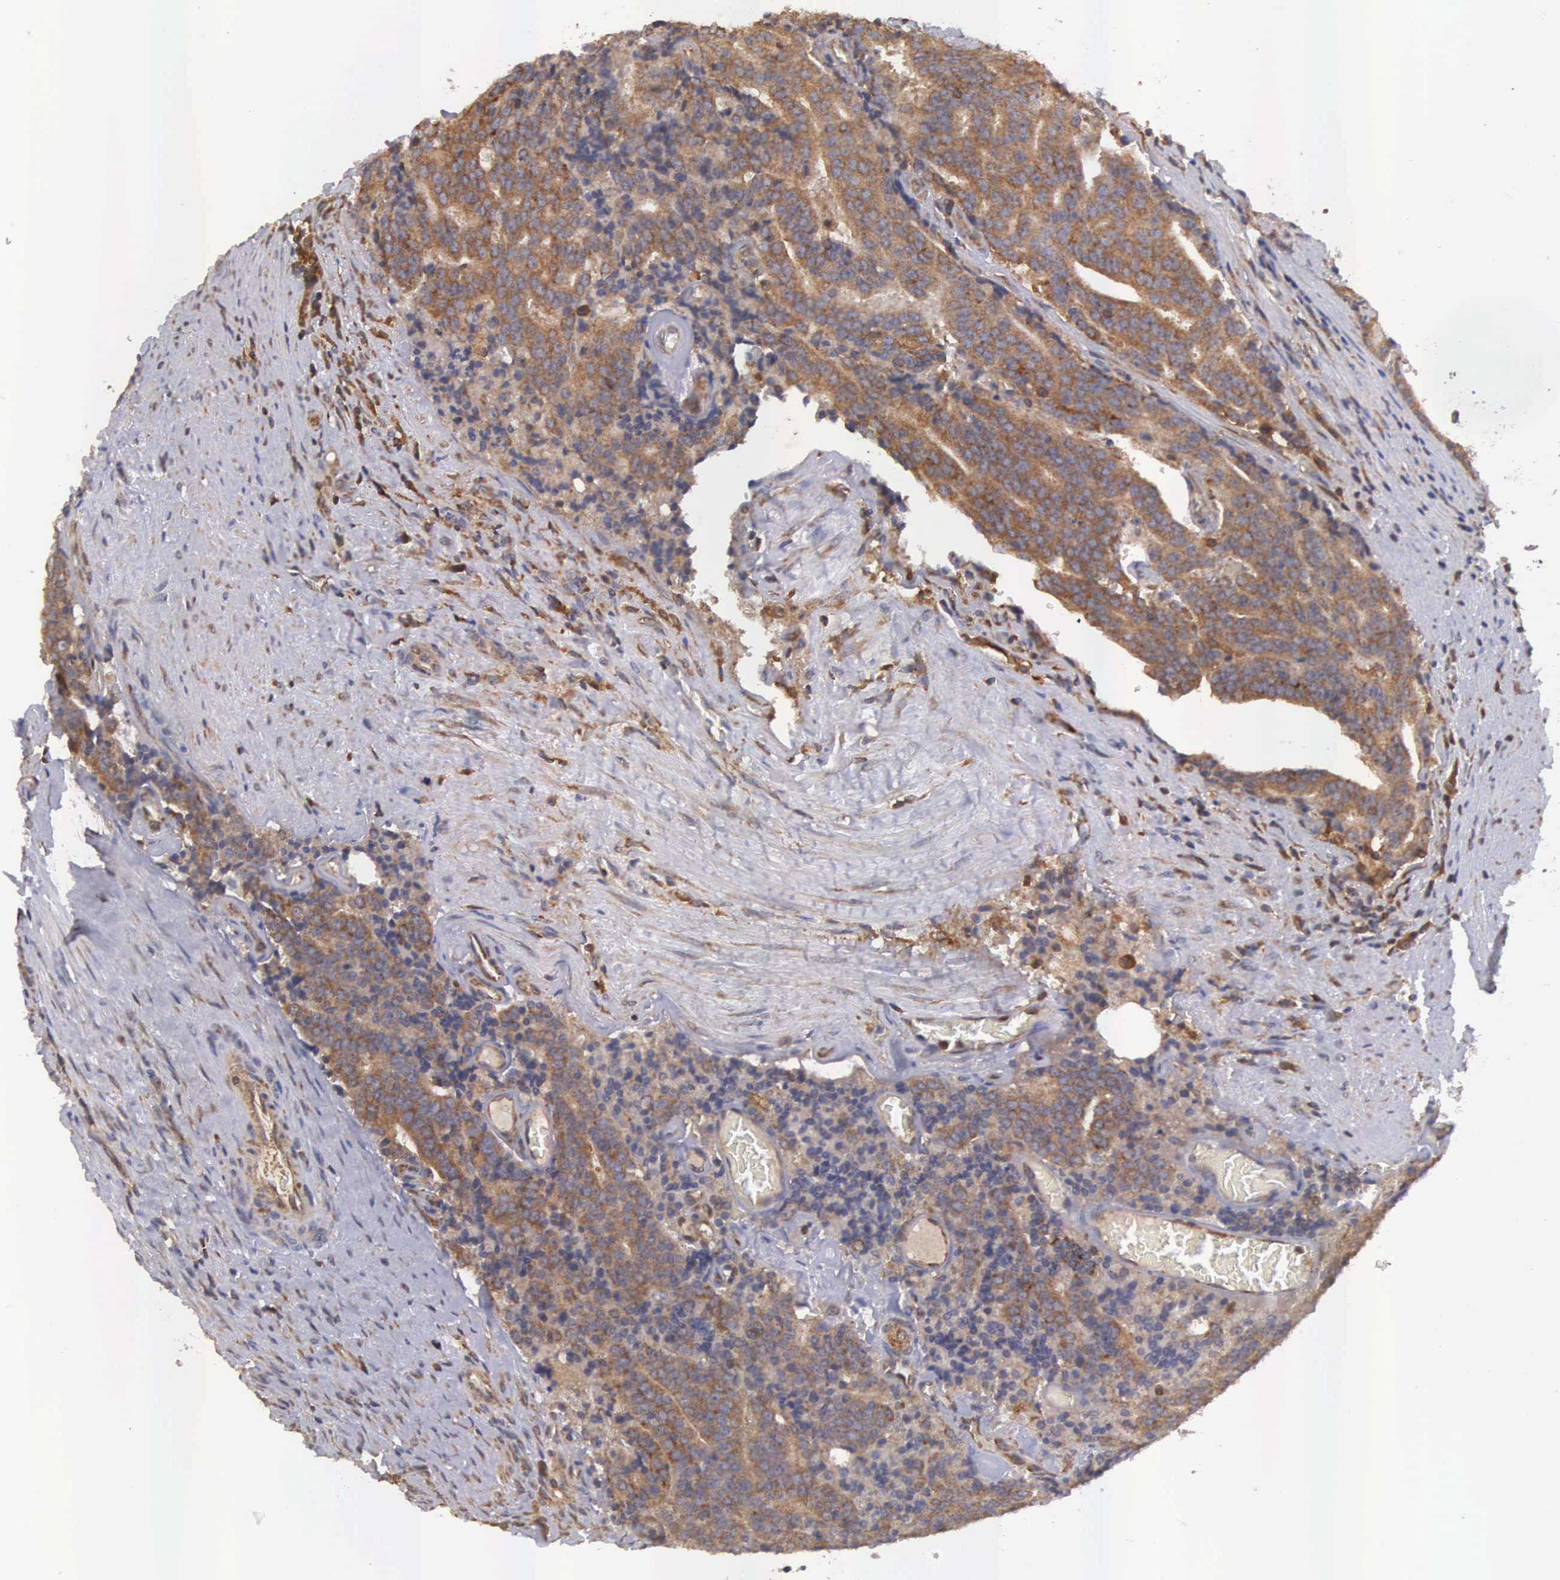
{"staining": {"intensity": "moderate", "quantity": ">75%", "location": "cytoplasmic/membranous"}, "tissue": "prostate cancer", "cell_type": "Tumor cells", "image_type": "cancer", "snomed": [{"axis": "morphology", "description": "Adenocarcinoma, Medium grade"}, {"axis": "topography", "description": "Prostate"}], "caption": "Protein expression analysis of prostate cancer (adenocarcinoma (medium-grade)) exhibits moderate cytoplasmic/membranous positivity in approximately >75% of tumor cells. (DAB (3,3'-diaminobenzidine) IHC with brightfield microscopy, high magnification).", "gene": "DHRS1", "patient": {"sex": "male", "age": 65}}